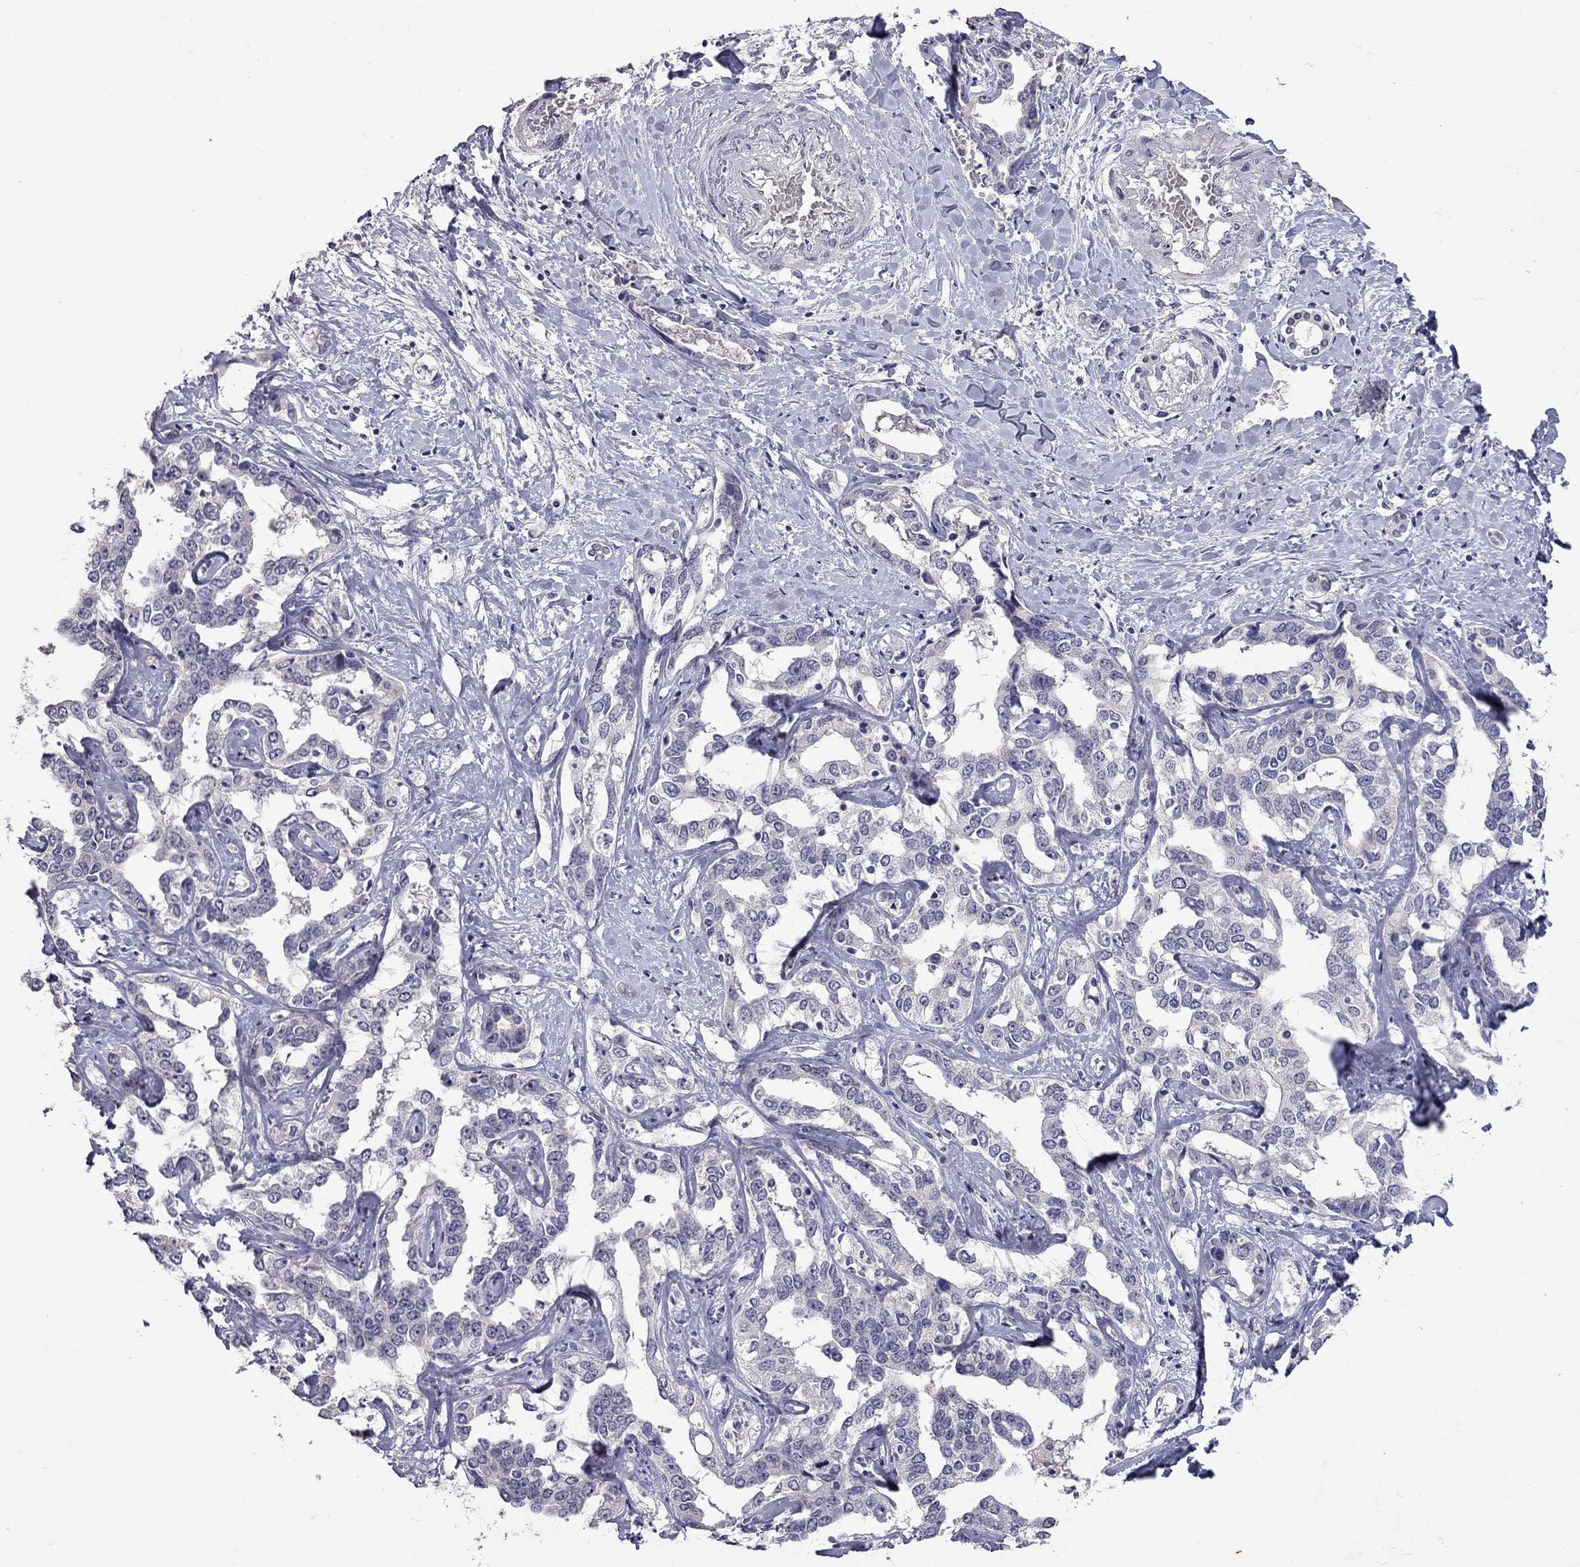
{"staining": {"intensity": "negative", "quantity": "none", "location": "none"}, "tissue": "liver cancer", "cell_type": "Tumor cells", "image_type": "cancer", "snomed": [{"axis": "morphology", "description": "Cholangiocarcinoma"}, {"axis": "topography", "description": "Liver"}], "caption": "Immunohistochemistry of liver cancer (cholangiocarcinoma) shows no staining in tumor cells.", "gene": "FST", "patient": {"sex": "male", "age": 59}}